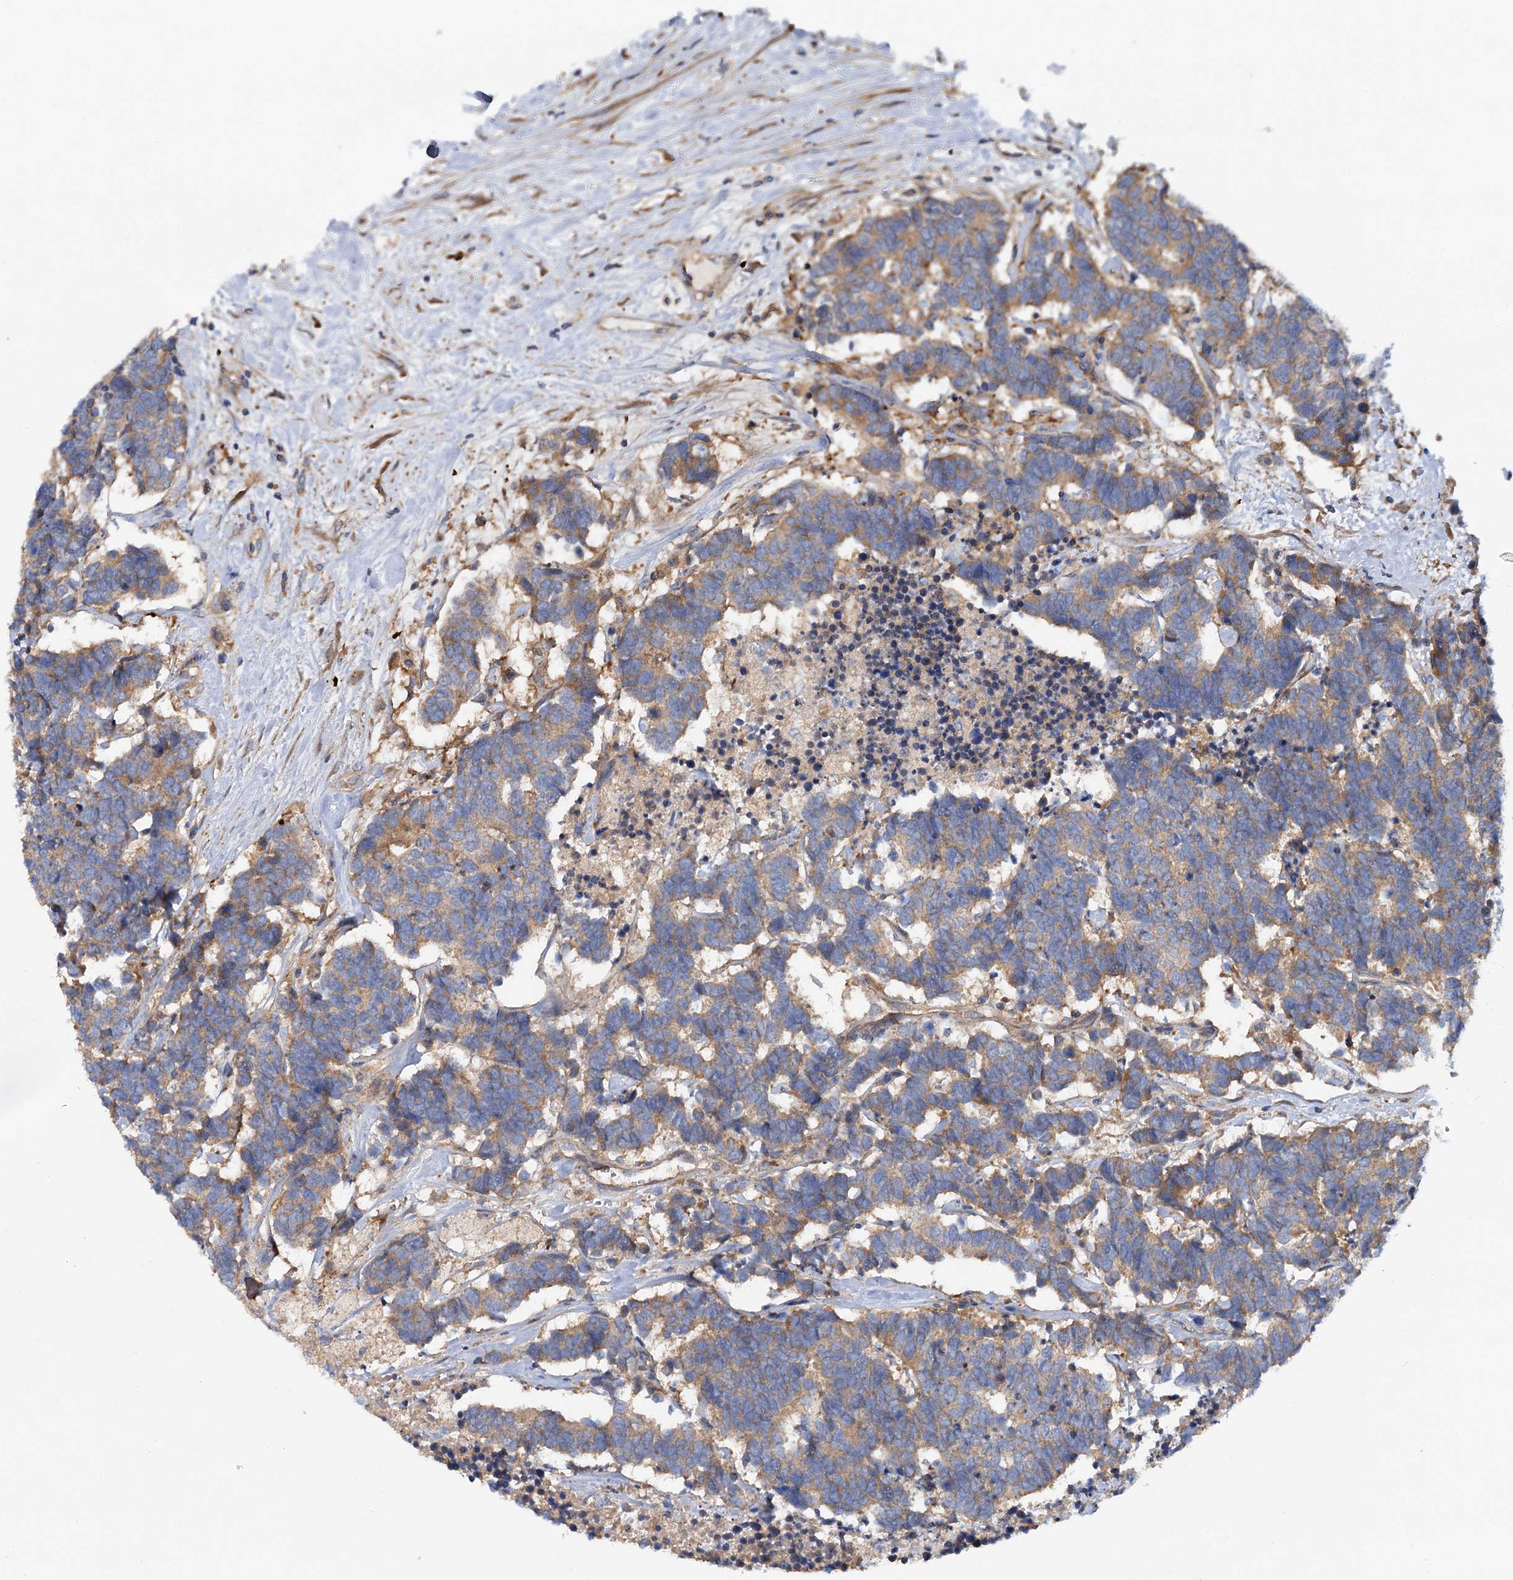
{"staining": {"intensity": "moderate", "quantity": ">75%", "location": "cytoplasmic/membranous"}, "tissue": "carcinoid", "cell_type": "Tumor cells", "image_type": "cancer", "snomed": [{"axis": "morphology", "description": "Carcinoma, NOS"}, {"axis": "morphology", "description": "Carcinoid, malignant, NOS"}, {"axis": "topography", "description": "Urinary bladder"}], "caption": "Tumor cells demonstrate medium levels of moderate cytoplasmic/membranous staining in about >75% of cells in carcinoid. (DAB IHC, brown staining for protein, blue staining for nuclei).", "gene": "ALKBH7", "patient": {"sex": "male", "age": 57}}